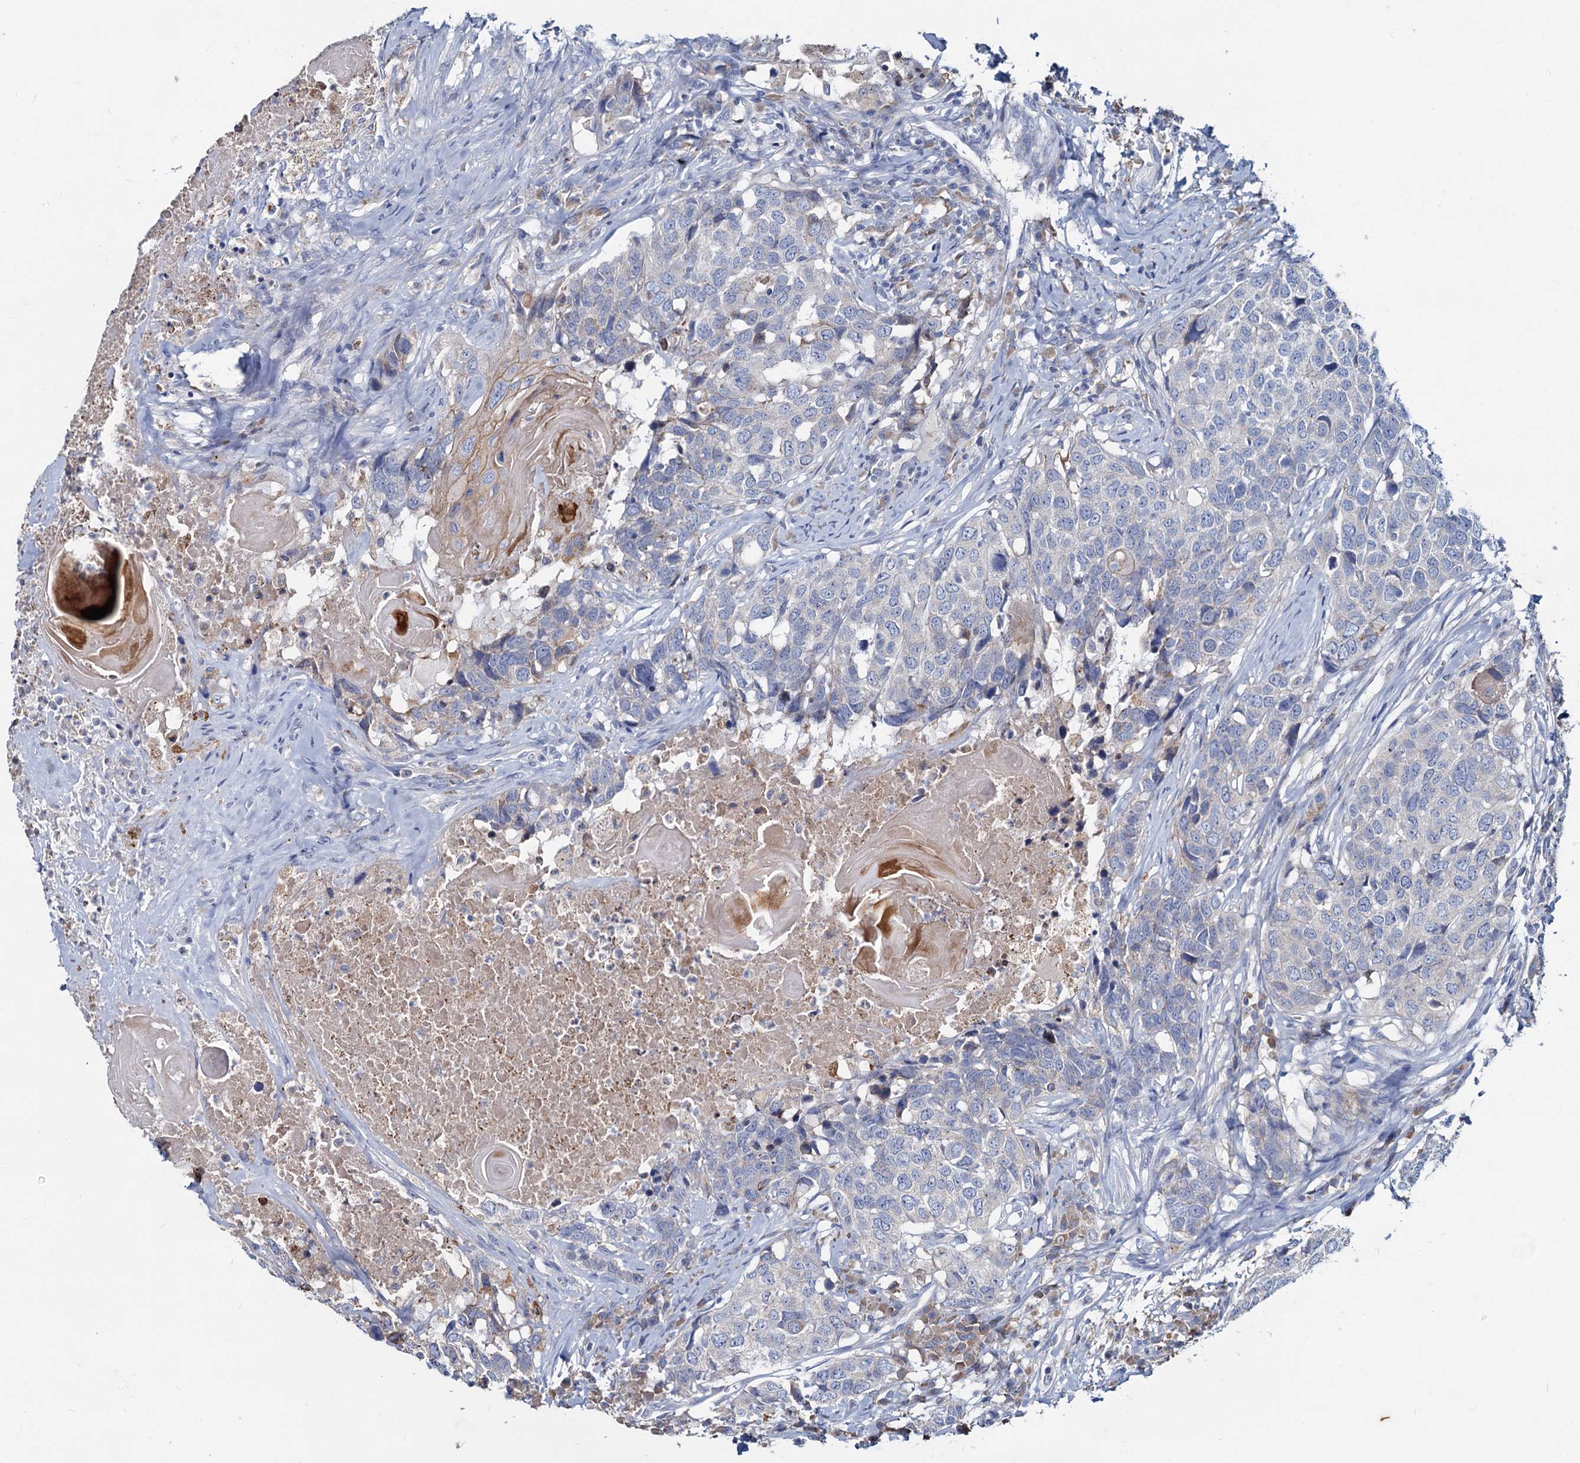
{"staining": {"intensity": "weak", "quantity": "<25%", "location": "cytoplasmic/membranous"}, "tissue": "head and neck cancer", "cell_type": "Tumor cells", "image_type": "cancer", "snomed": [{"axis": "morphology", "description": "Squamous cell carcinoma, NOS"}, {"axis": "topography", "description": "Head-Neck"}], "caption": "High magnification brightfield microscopy of head and neck cancer (squamous cell carcinoma) stained with DAB (brown) and counterstained with hematoxylin (blue): tumor cells show no significant expression. Brightfield microscopy of immunohistochemistry stained with DAB (brown) and hematoxylin (blue), captured at high magnification.", "gene": "TMX2", "patient": {"sex": "male", "age": 66}}